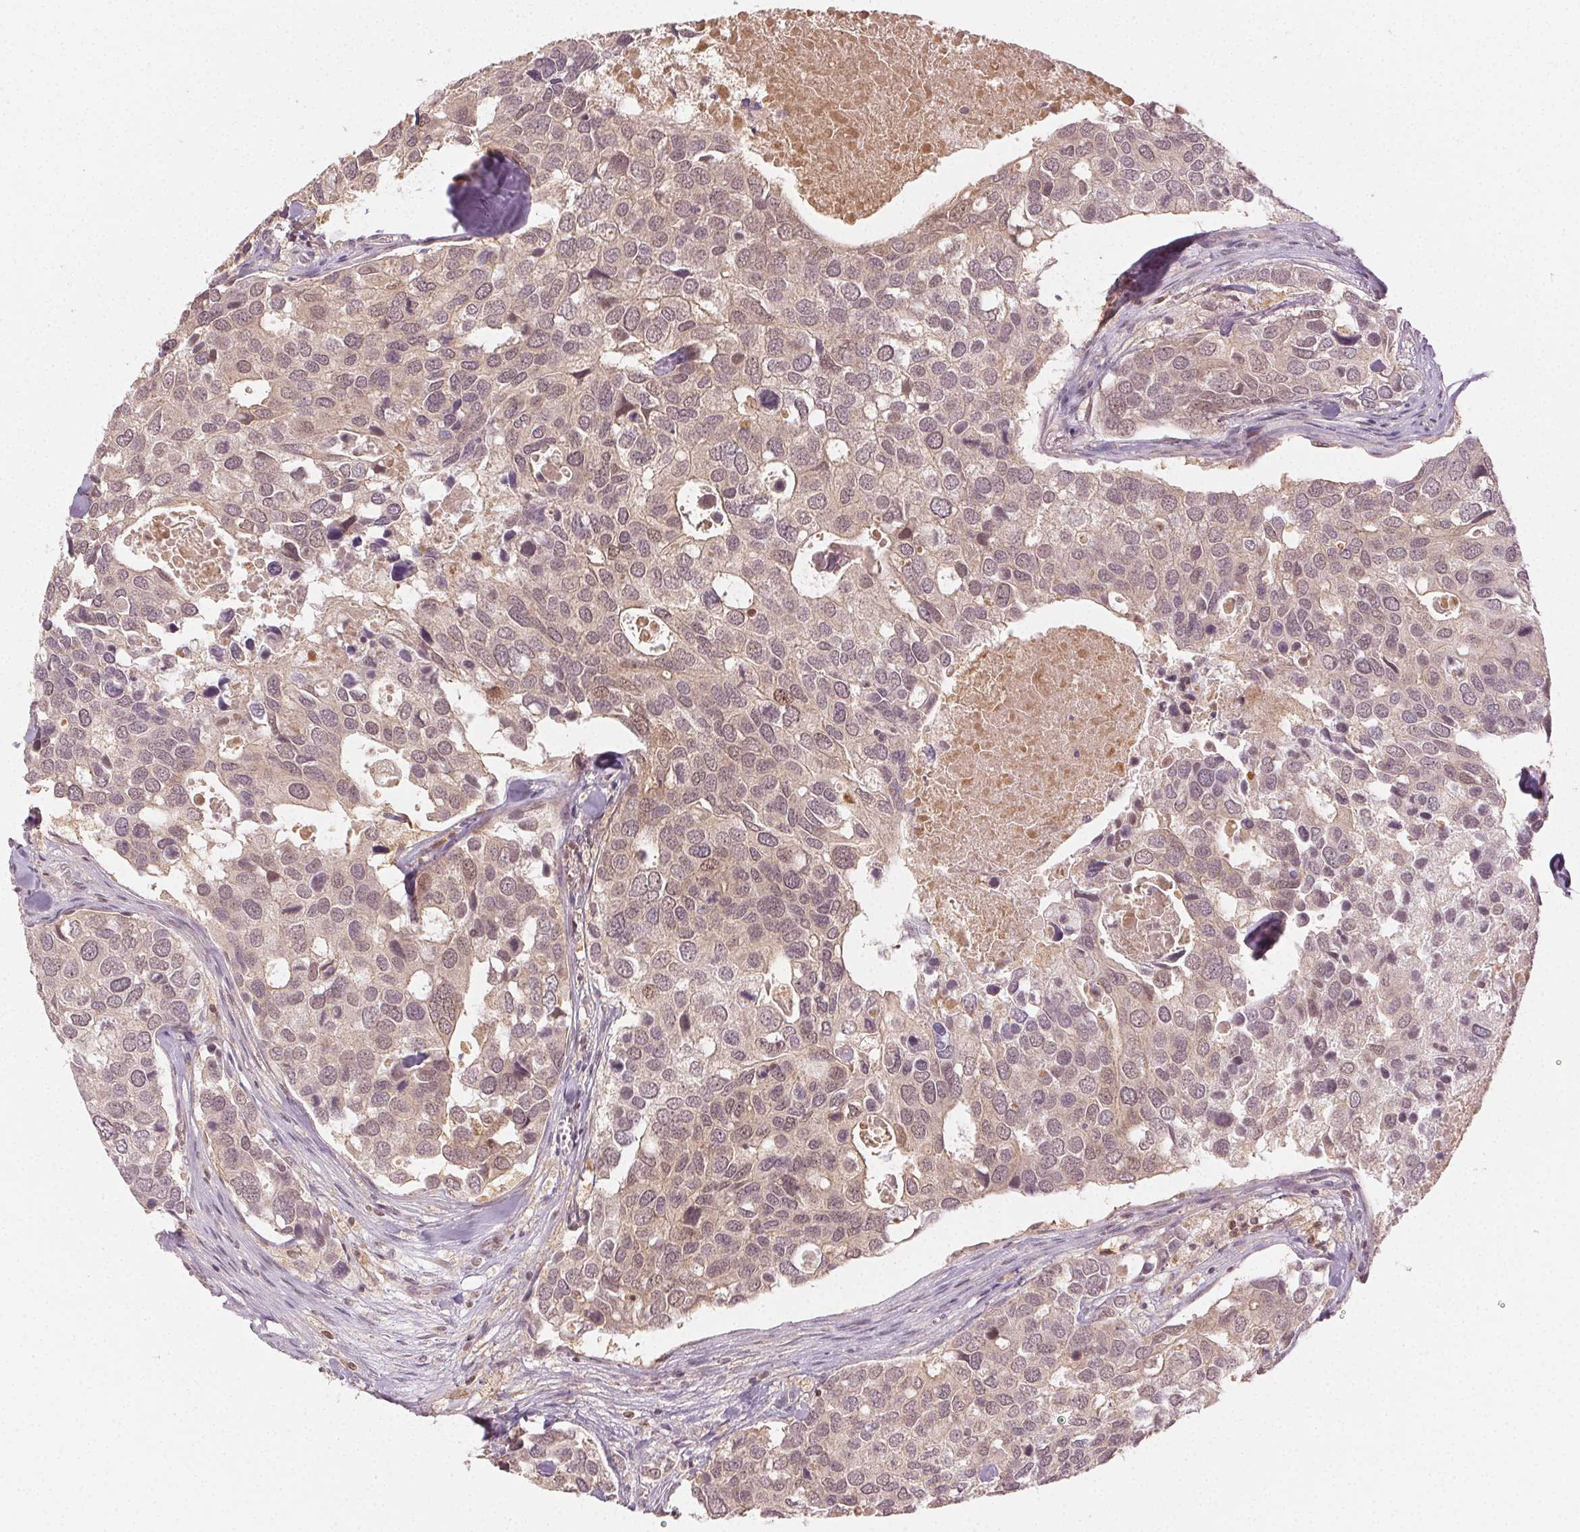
{"staining": {"intensity": "weak", "quantity": "25%-75%", "location": "cytoplasmic/membranous,nuclear"}, "tissue": "breast cancer", "cell_type": "Tumor cells", "image_type": "cancer", "snomed": [{"axis": "morphology", "description": "Duct carcinoma"}, {"axis": "topography", "description": "Breast"}], "caption": "Protein staining by IHC exhibits weak cytoplasmic/membranous and nuclear positivity in about 25%-75% of tumor cells in invasive ductal carcinoma (breast).", "gene": "MAPK14", "patient": {"sex": "female", "age": 83}}